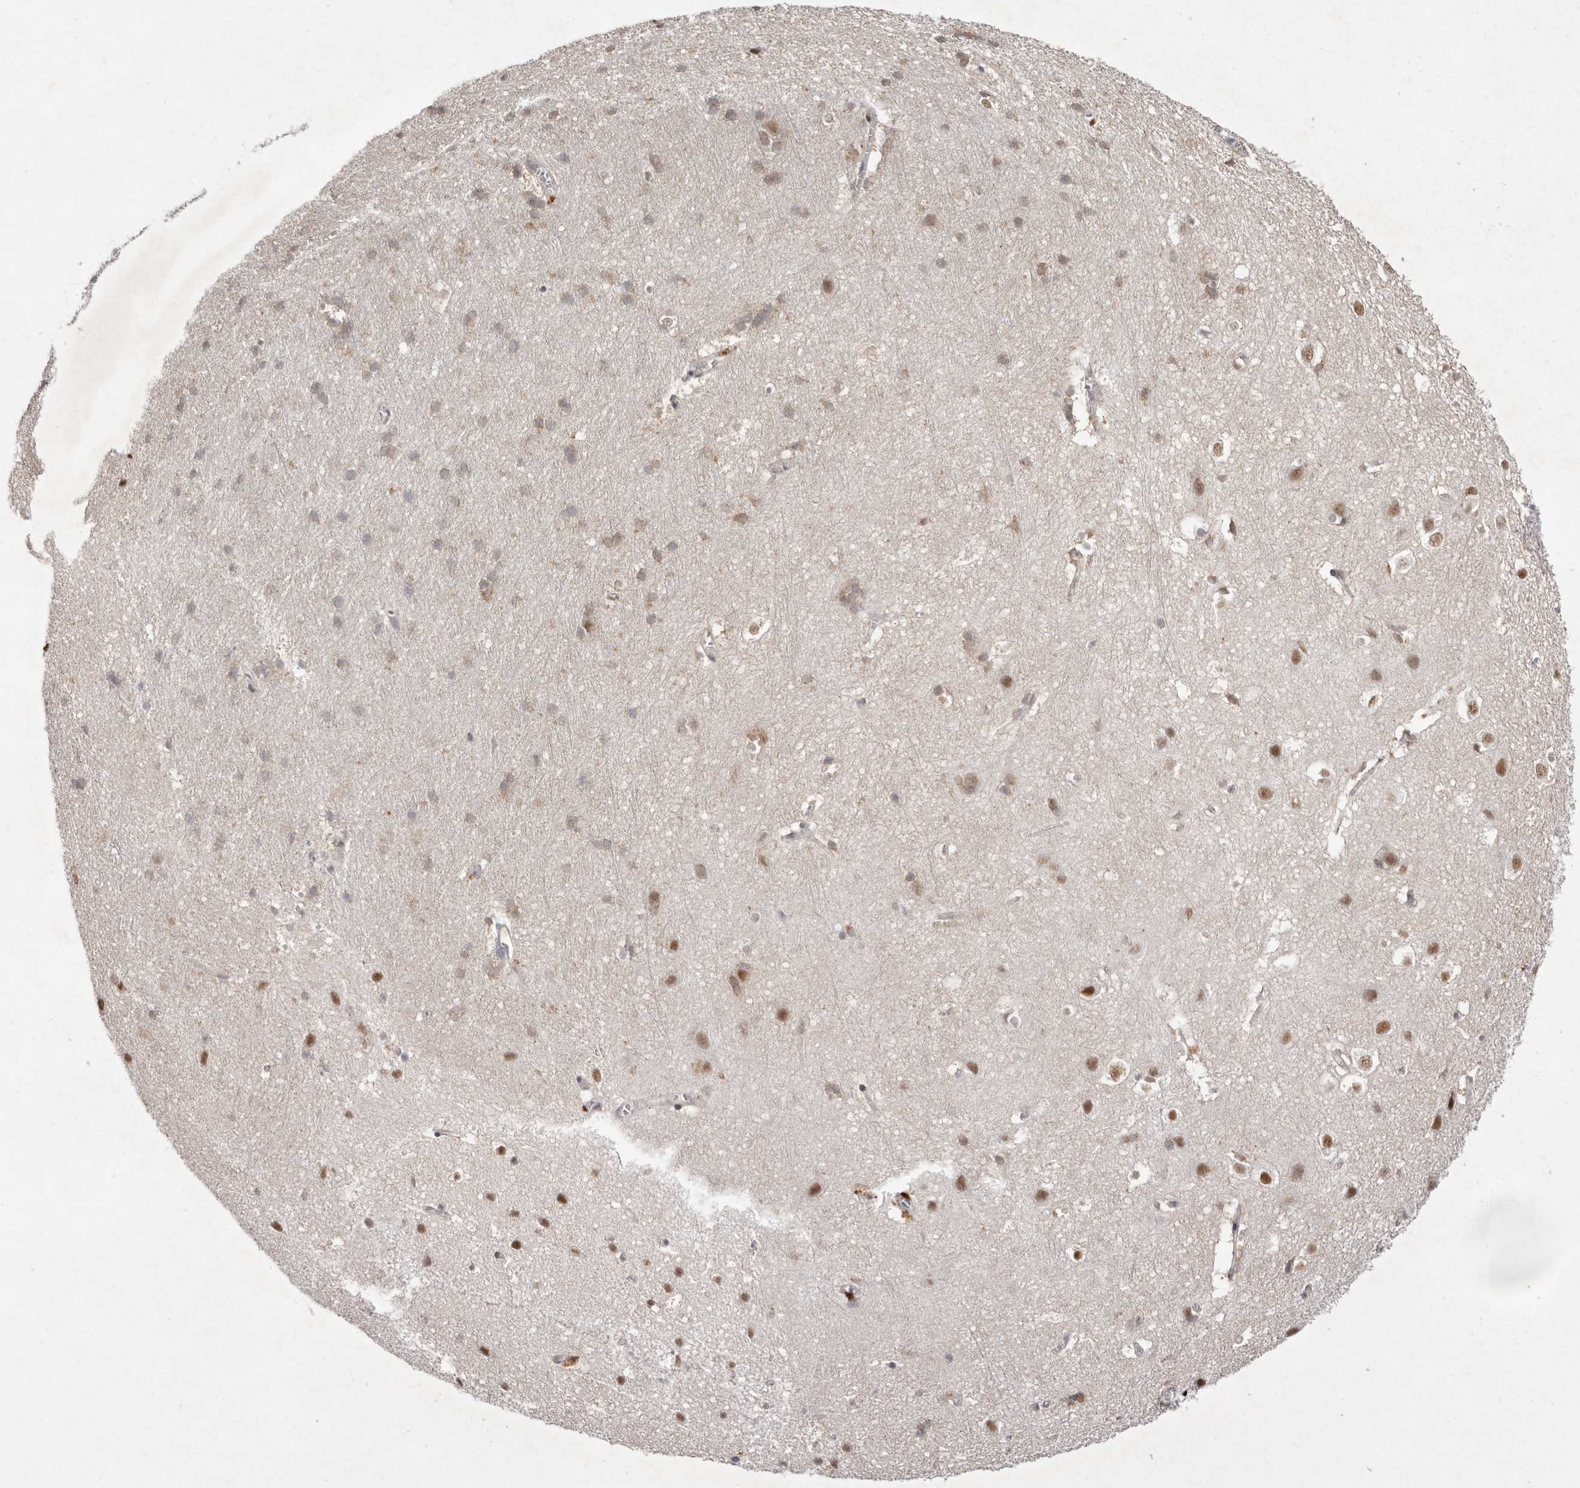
{"staining": {"intensity": "negative", "quantity": "none", "location": "none"}, "tissue": "cerebral cortex", "cell_type": "Endothelial cells", "image_type": "normal", "snomed": [{"axis": "morphology", "description": "Normal tissue, NOS"}, {"axis": "topography", "description": "Cerebral cortex"}], "caption": "Immunohistochemical staining of normal cerebral cortex displays no significant positivity in endothelial cells.", "gene": "TADA1", "patient": {"sex": "male", "age": 54}}